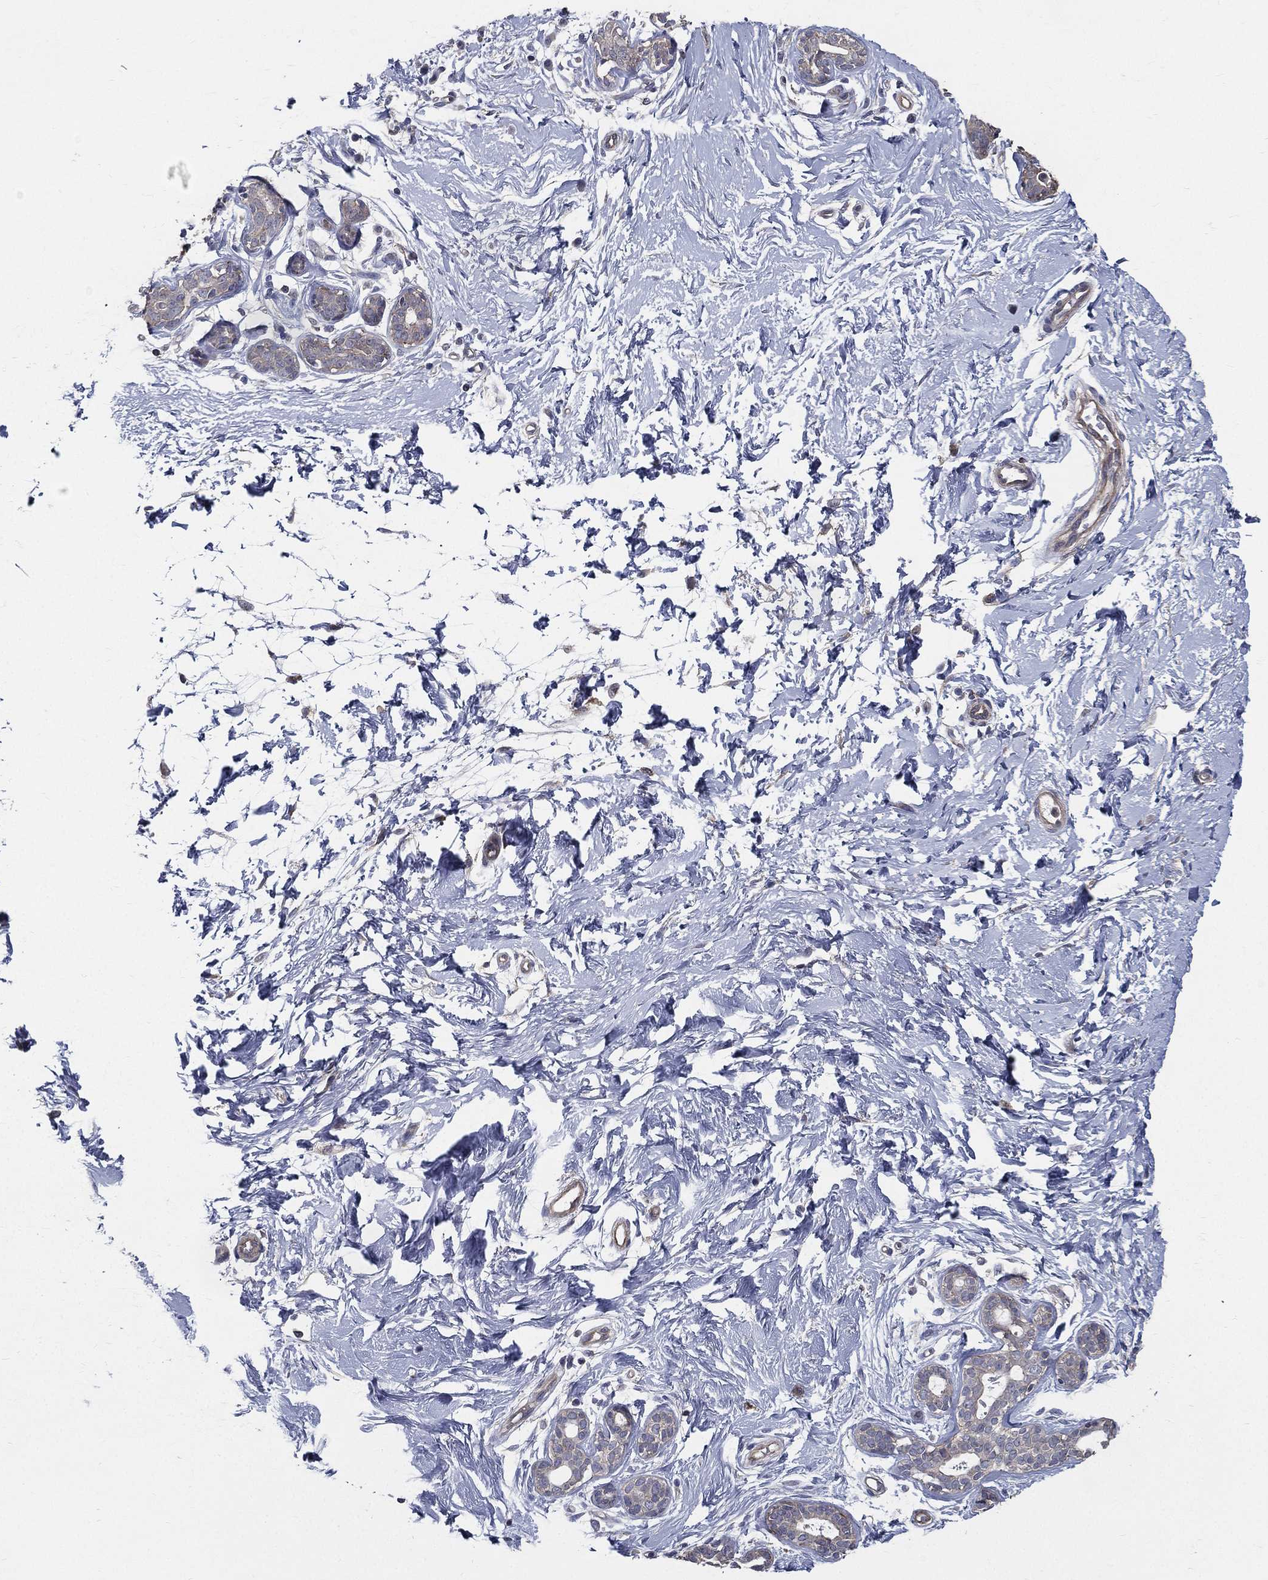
{"staining": {"intensity": "negative", "quantity": "none", "location": "none"}, "tissue": "breast", "cell_type": "Adipocytes", "image_type": "normal", "snomed": [{"axis": "morphology", "description": "Normal tissue, NOS"}, {"axis": "topography", "description": "Breast"}], "caption": "High power microscopy histopathology image of an immunohistochemistry (IHC) photomicrograph of normal breast, revealing no significant positivity in adipocytes.", "gene": "SERPINB2", "patient": {"sex": "female", "age": 37}}